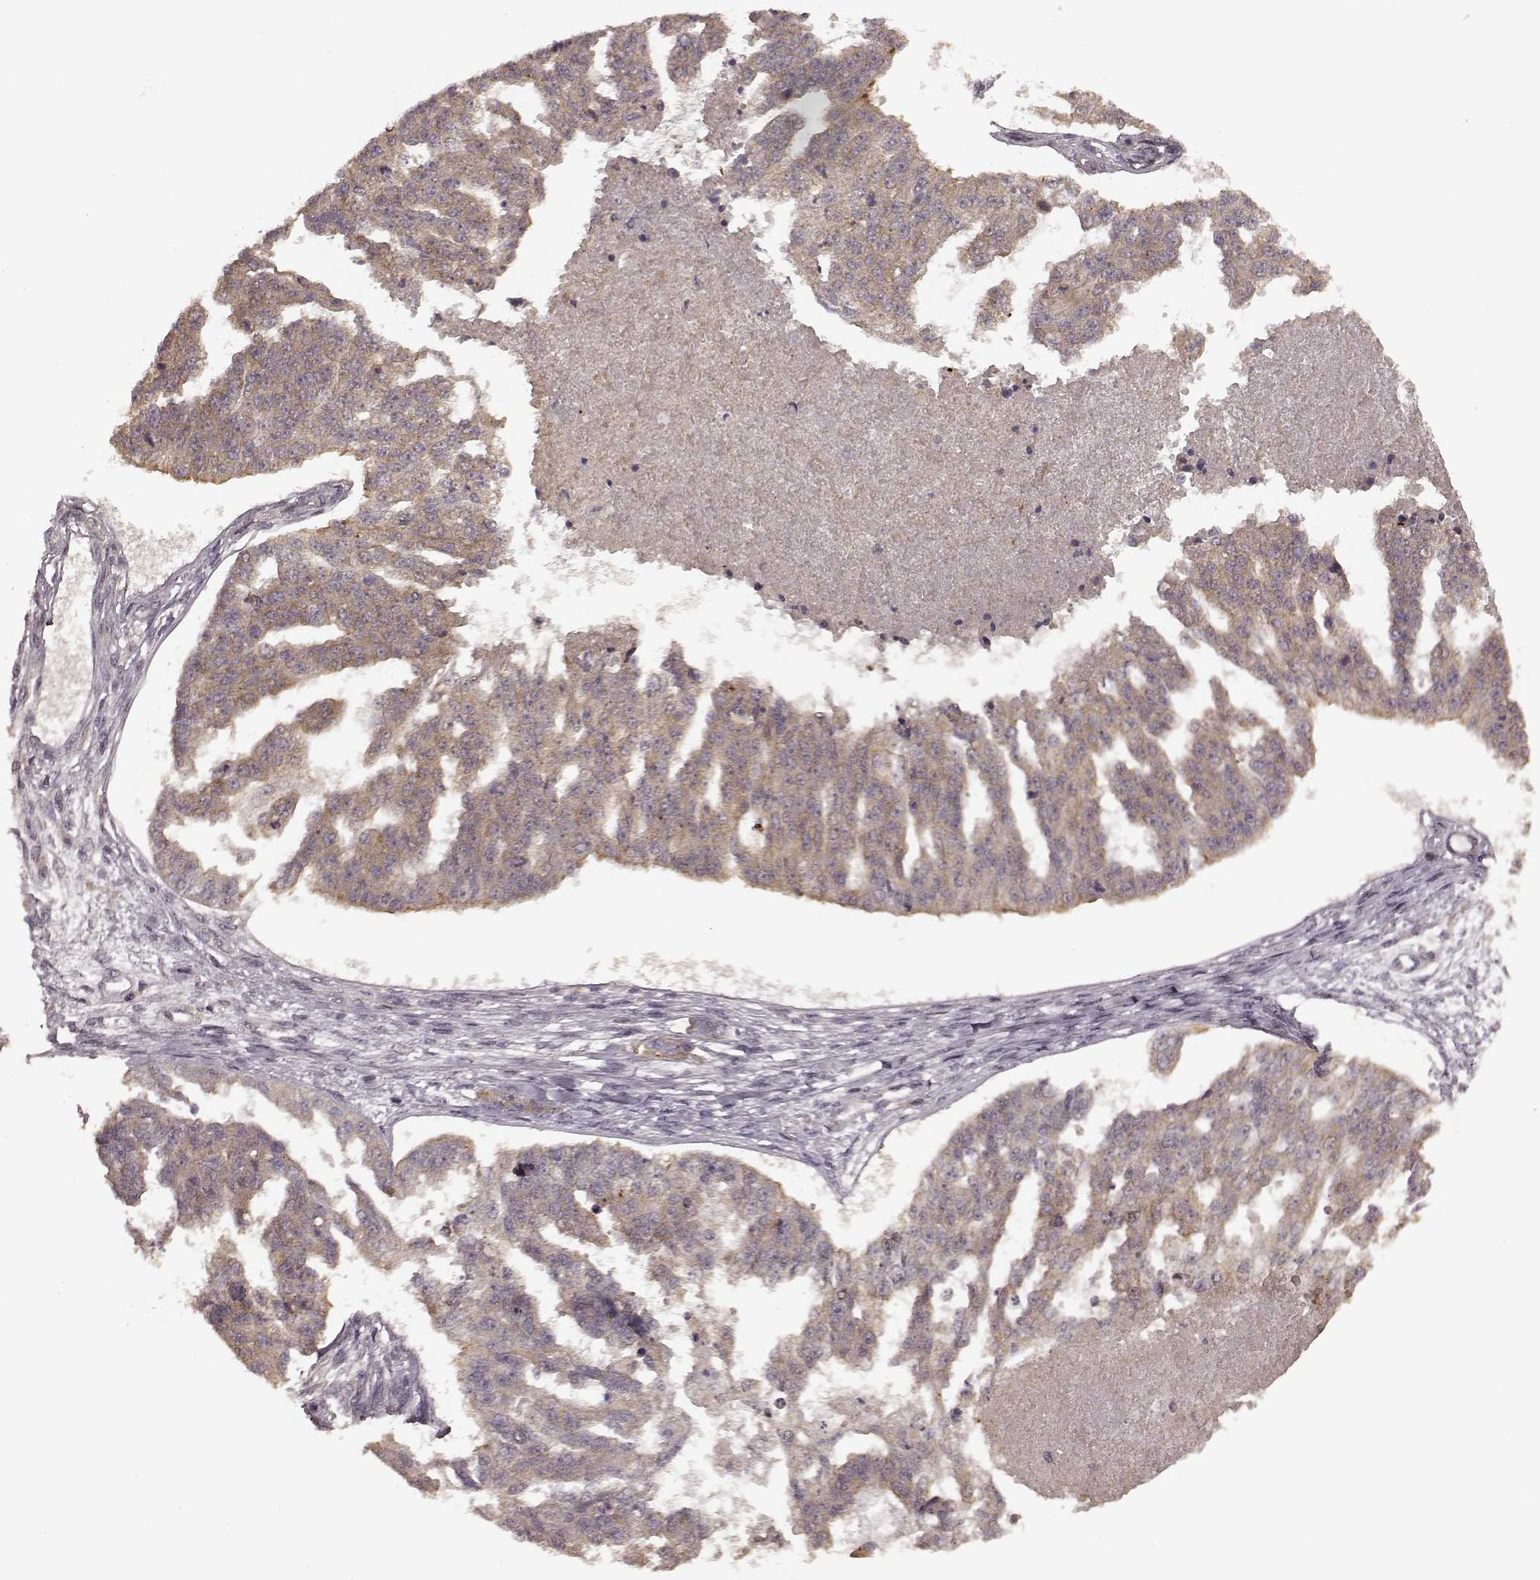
{"staining": {"intensity": "weak", "quantity": ">75%", "location": "cytoplasmic/membranous"}, "tissue": "ovarian cancer", "cell_type": "Tumor cells", "image_type": "cancer", "snomed": [{"axis": "morphology", "description": "Cystadenocarcinoma, serous, NOS"}, {"axis": "topography", "description": "Ovary"}], "caption": "About >75% of tumor cells in human ovarian cancer reveal weak cytoplasmic/membranous protein positivity as visualized by brown immunohistochemical staining.", "gene": "SLC12A9", "patient": {"sex": "female", "age": 58}}